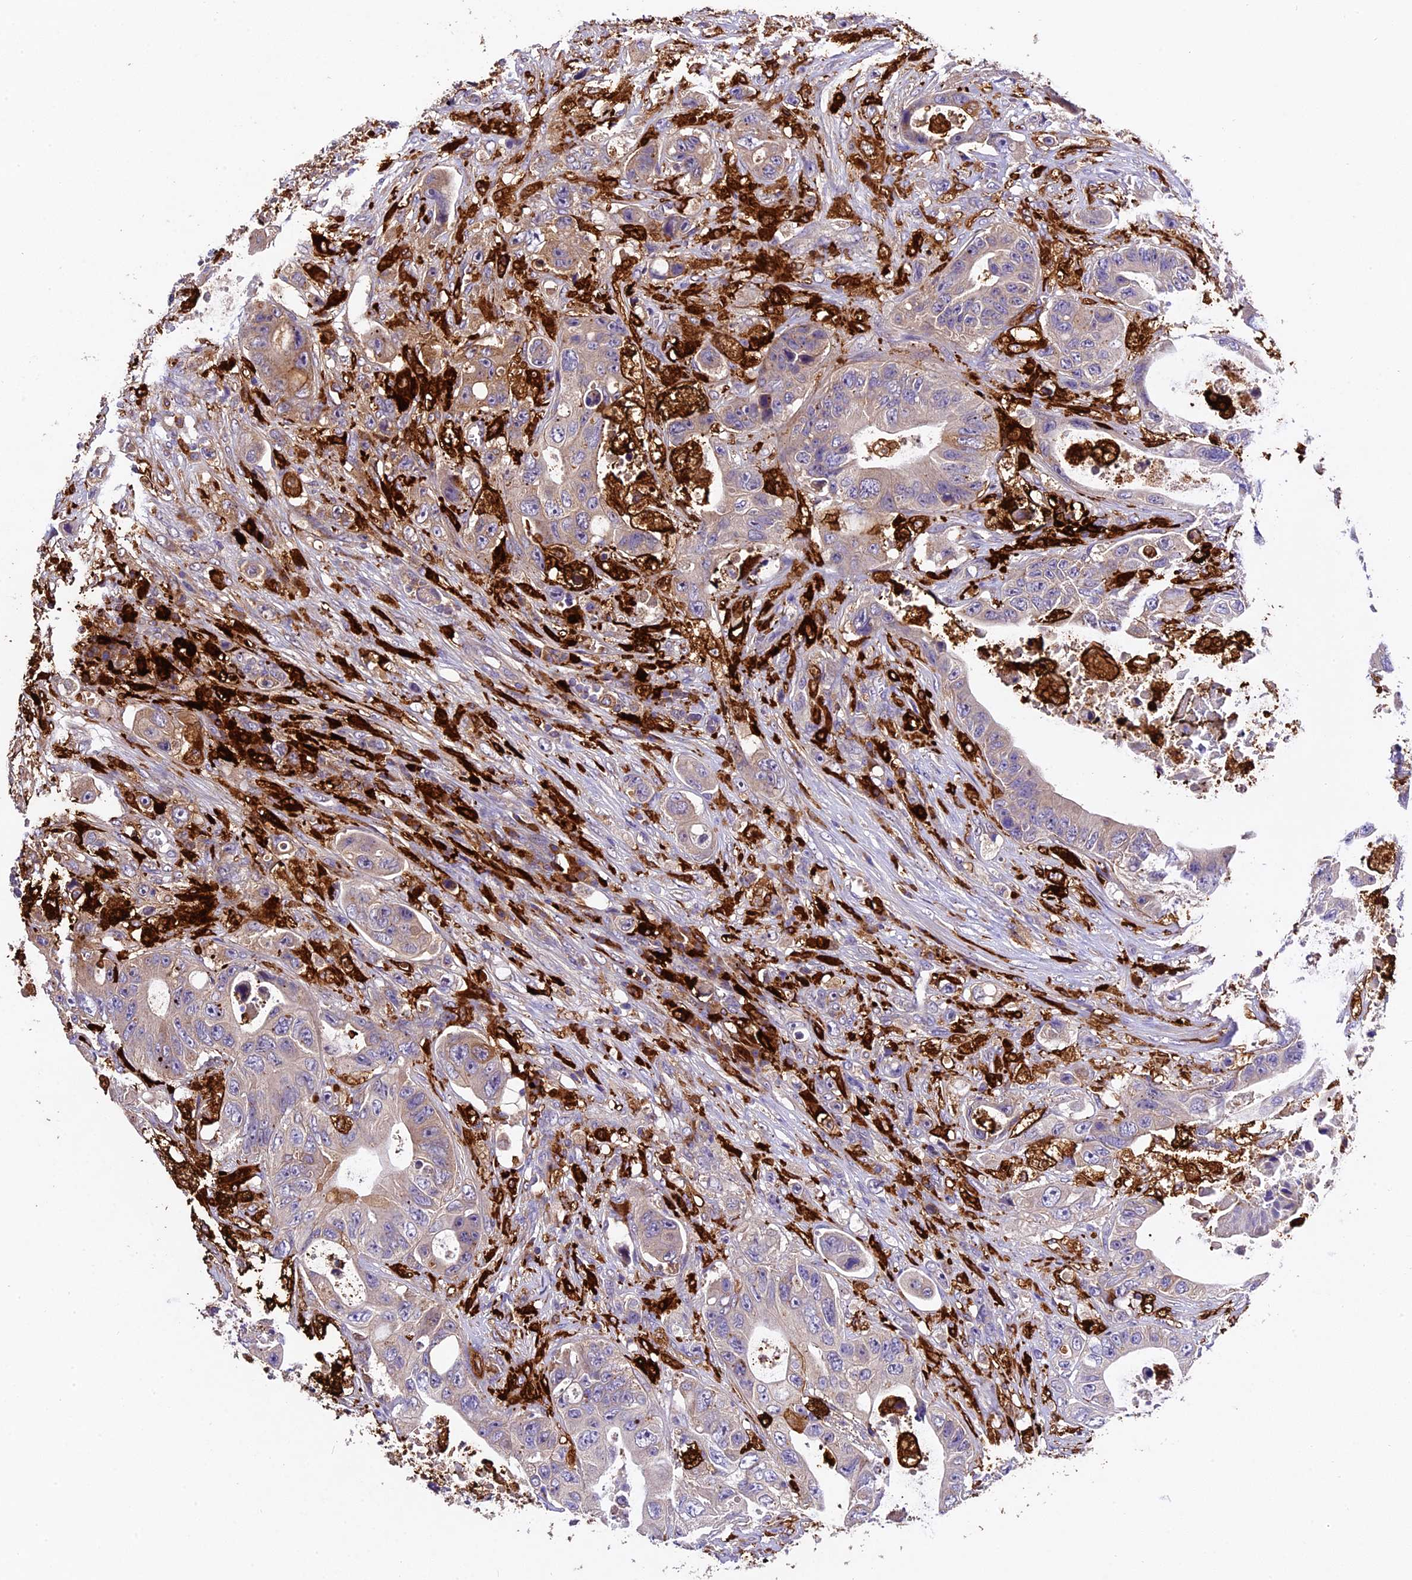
{"staining": {"intensity": "weak", "quantity": "<25%", "location": "cytoplasmic/membranous"}, "tissue": "colorectal cancer", "cell_type": "Tumor cells", "image_type": "cancer", "snomed": [{"axis": "morphology", "description": "Adenocarcinoma, NOS"}, {"axis": "topography", "description": "Colon"}], "caption": "A high-resolution histopathology image shows IHC staining of adenocarcinoma (colorectal), which reveals no significant positivity in tumor cells. Brightfield microscopy of immunohistochemistry (IHC) stained with DAB (3,3'-diaminobenzidine) (brown) and hematoxylin (blue), captured at high magnification.", "gene": "CILP2", "patient": {"sex": "female", "age": 46}}